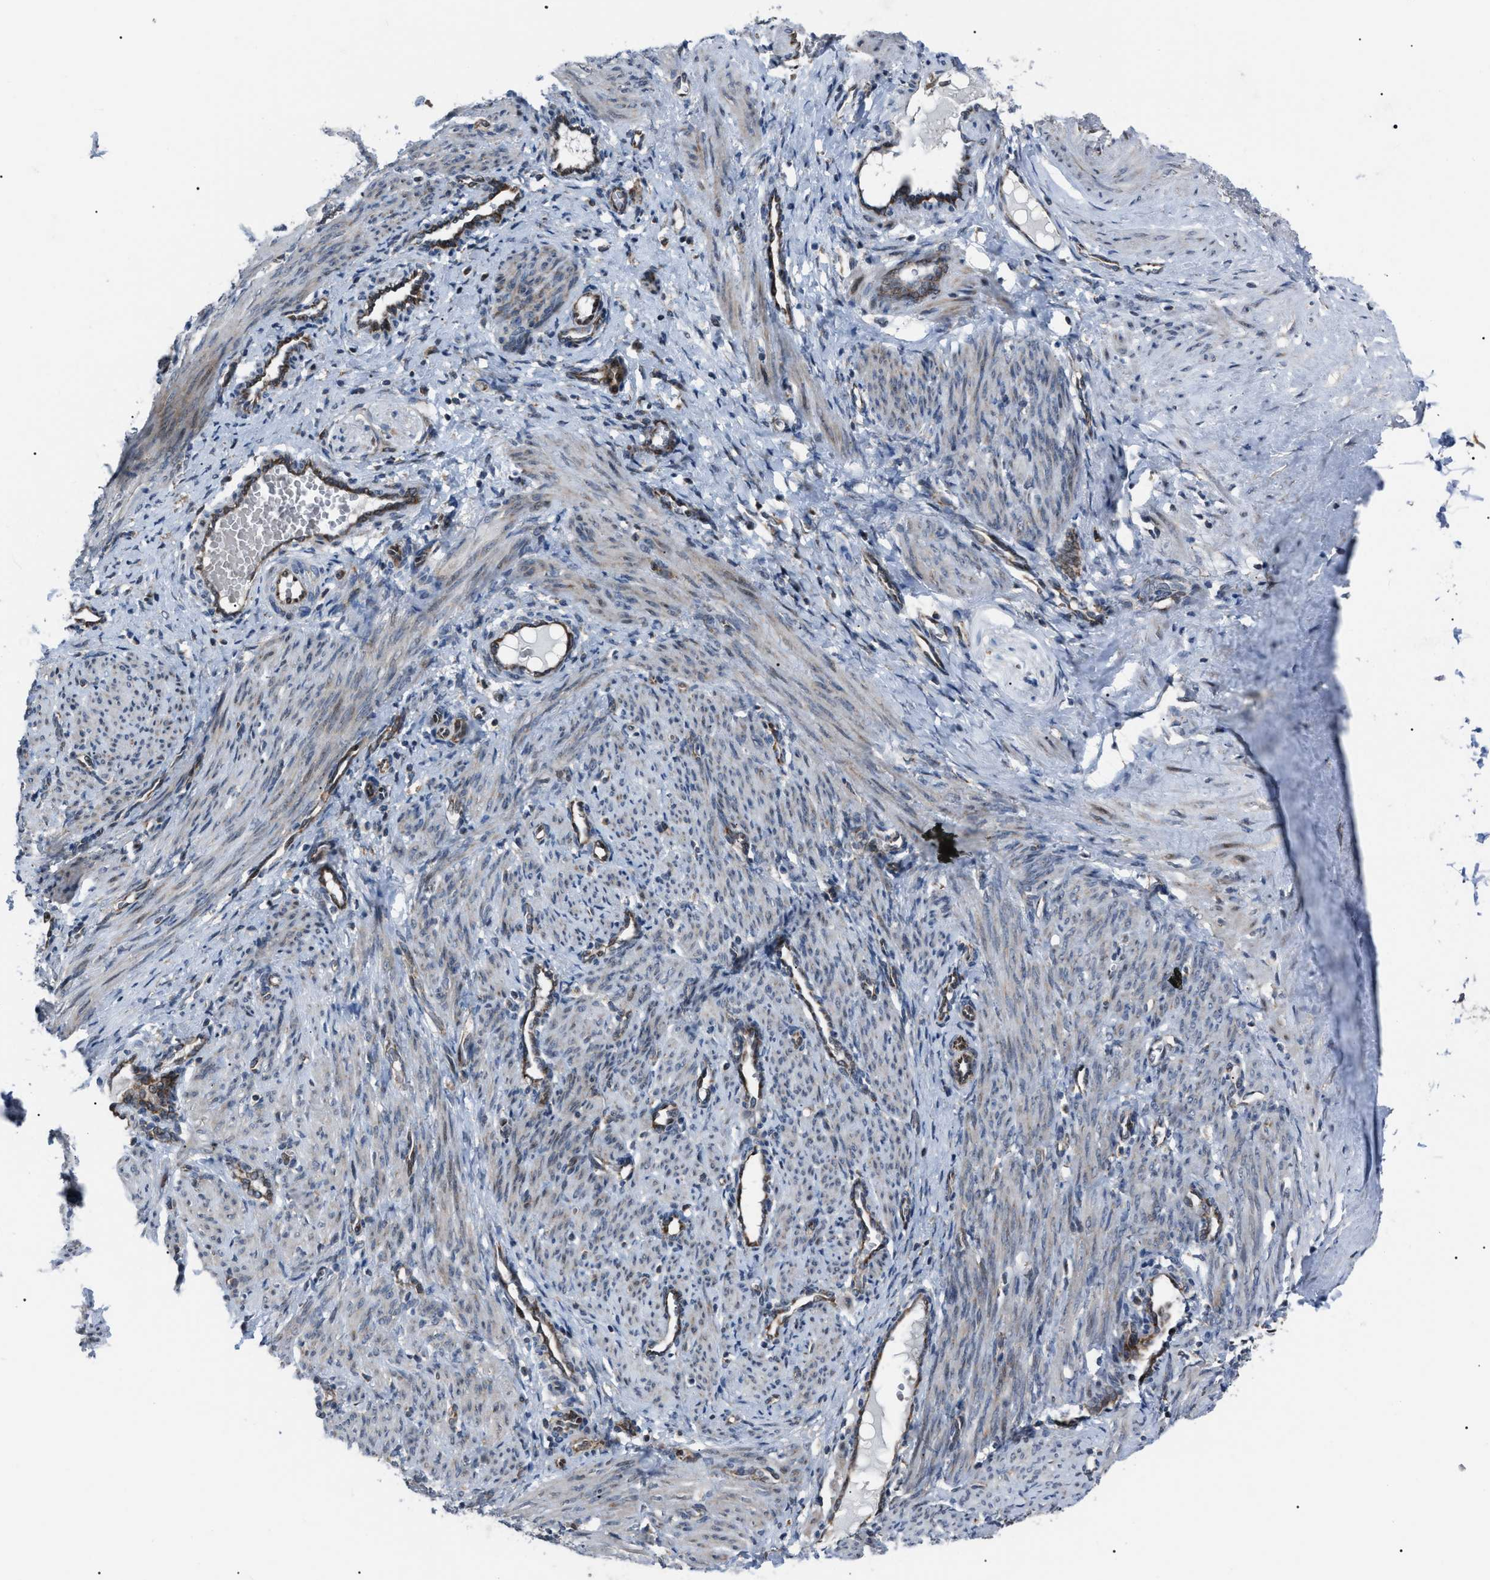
{"staining": {"intensity": "negative", "quantity": "none", "location": "none"}, "tissue": "smooth muscle", "cell_type": "Smooth muscle cells", "image_type": "normal", "snomed": [{"axis": "morphology", "description": "Normal tissue, NOS"}, {"axis": "topography", "description": "Endometrium"}], "caption": "Micrograph shows no significant protein staining in smooth muscle cells of normal smooth muscle. The staining is performed using DAB brown chromogen with nuclei counter-stained in using hematoxylin.", "gene": "AGO2", "patient": {"sex": "female", "age": 33}}